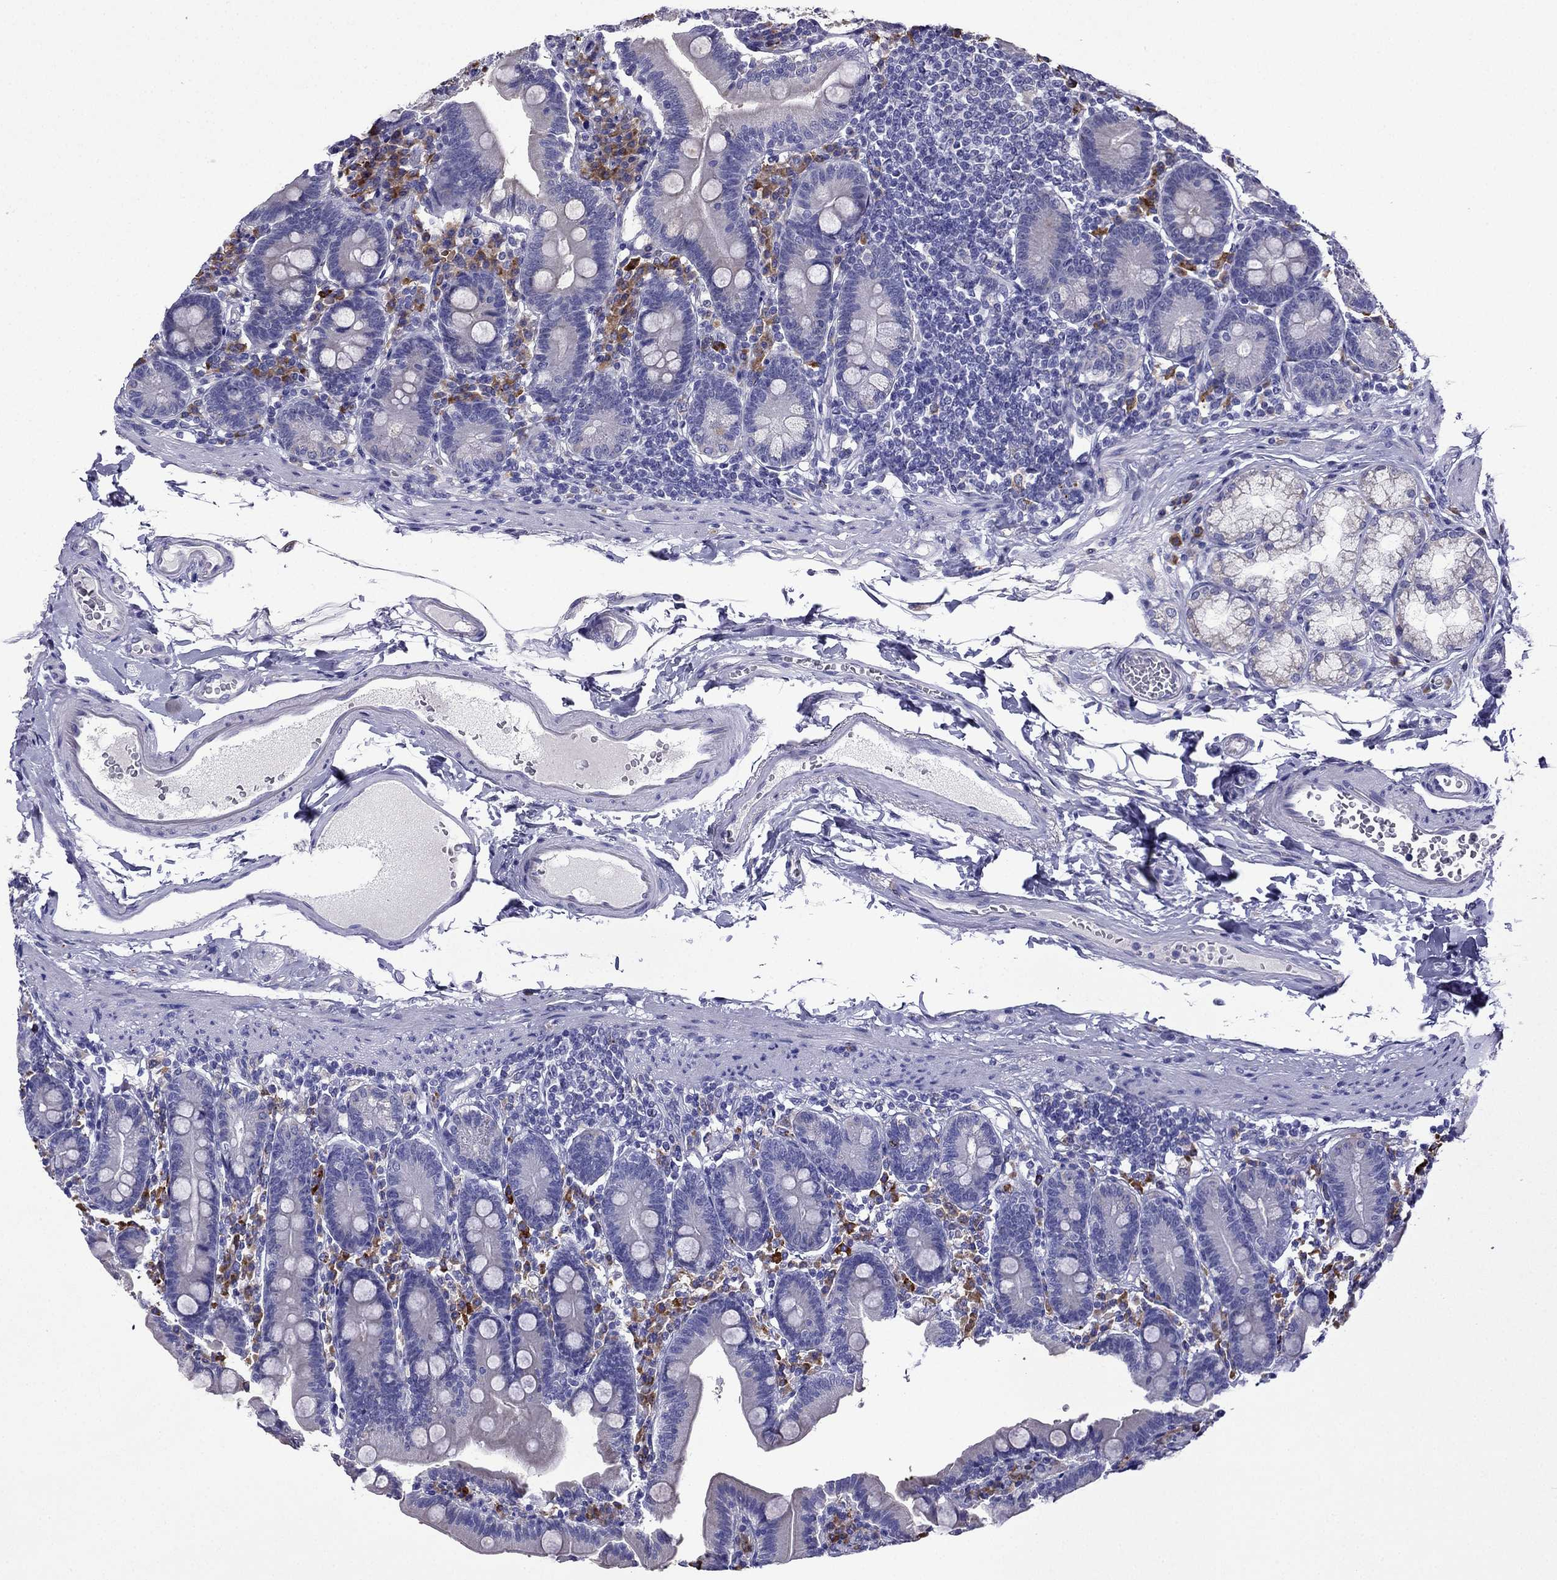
{"staining": {"intensity": "negative", "quantity": "none", "location": "none"}, "tissue": "duodenum", "cell_type": "Glandular cells", "image_type": "normal", "snomed": [{"axis": "morphology", "description": "Normal tissue, NOS"}, {"axis": "topography", "description": "Duodenum"}], "caption": "IHC image of normal human duodenum stained for a protein (brown), which demonstrates no staining in glandular cells.", "gene": "TSSK4", "patient": {"sex": "female", "age": 67}}